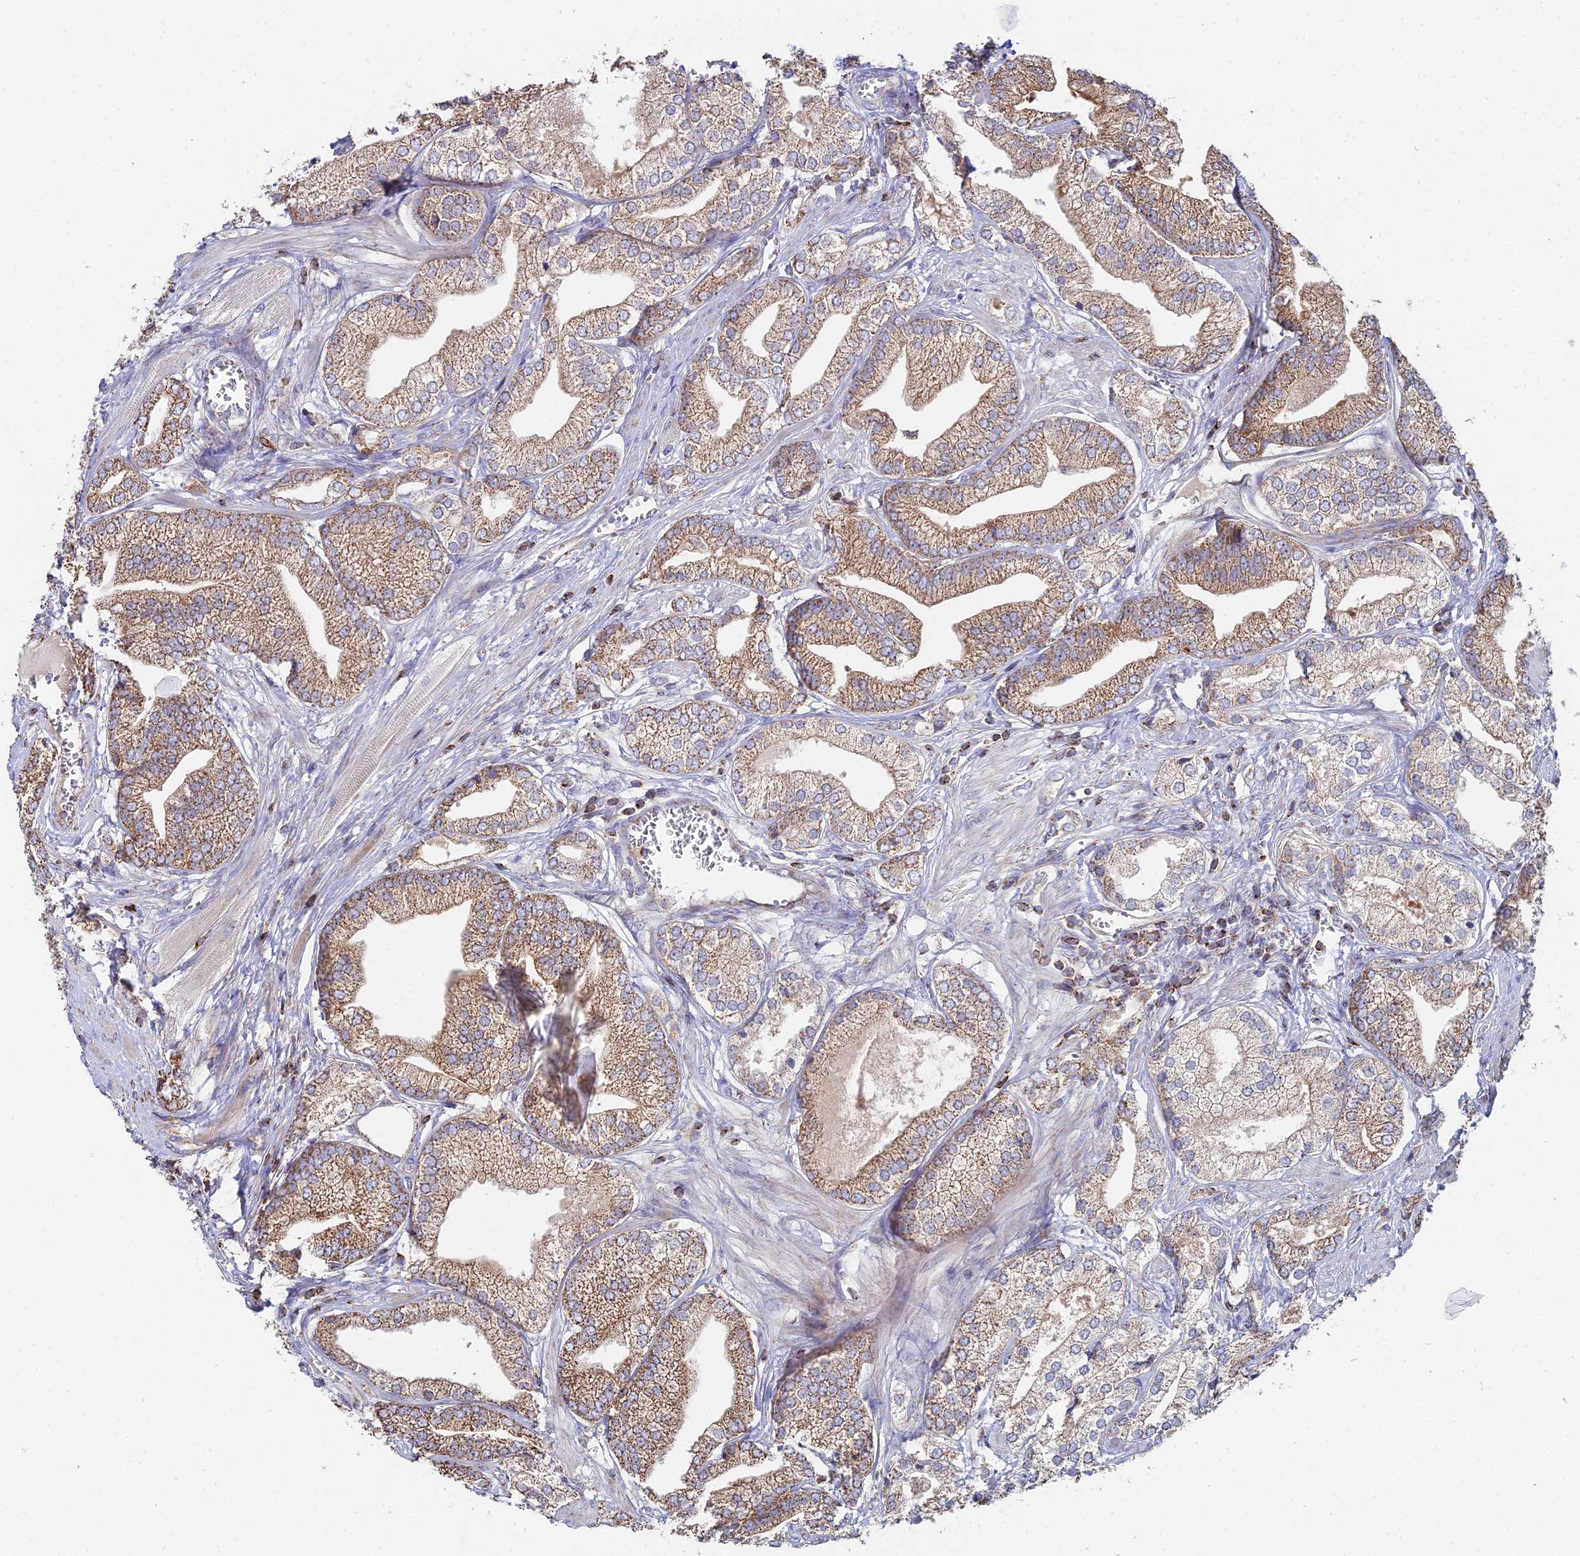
{"staining": {"intensity": "strong", "quantity": ">75%", "location": "cytoplasmic/membranous"}, "tissue": "prostate cancer", "cell_type": "Tumor cells", "image_type": "cancer", "snomed": [{"axis": "morphology", "description": "Adenocarcinoma, High grade"}, {"axis": "topography", "description": "Prostate"}], "caption": "Tumor cells exhibit high levels of strong cytoplasmic/membranous positivity in about >75% of cells in human high-grade adenocarcinoma (prostate).", "gene": "SPOCK2", "patient": {"sex": "male", "age": 50}}